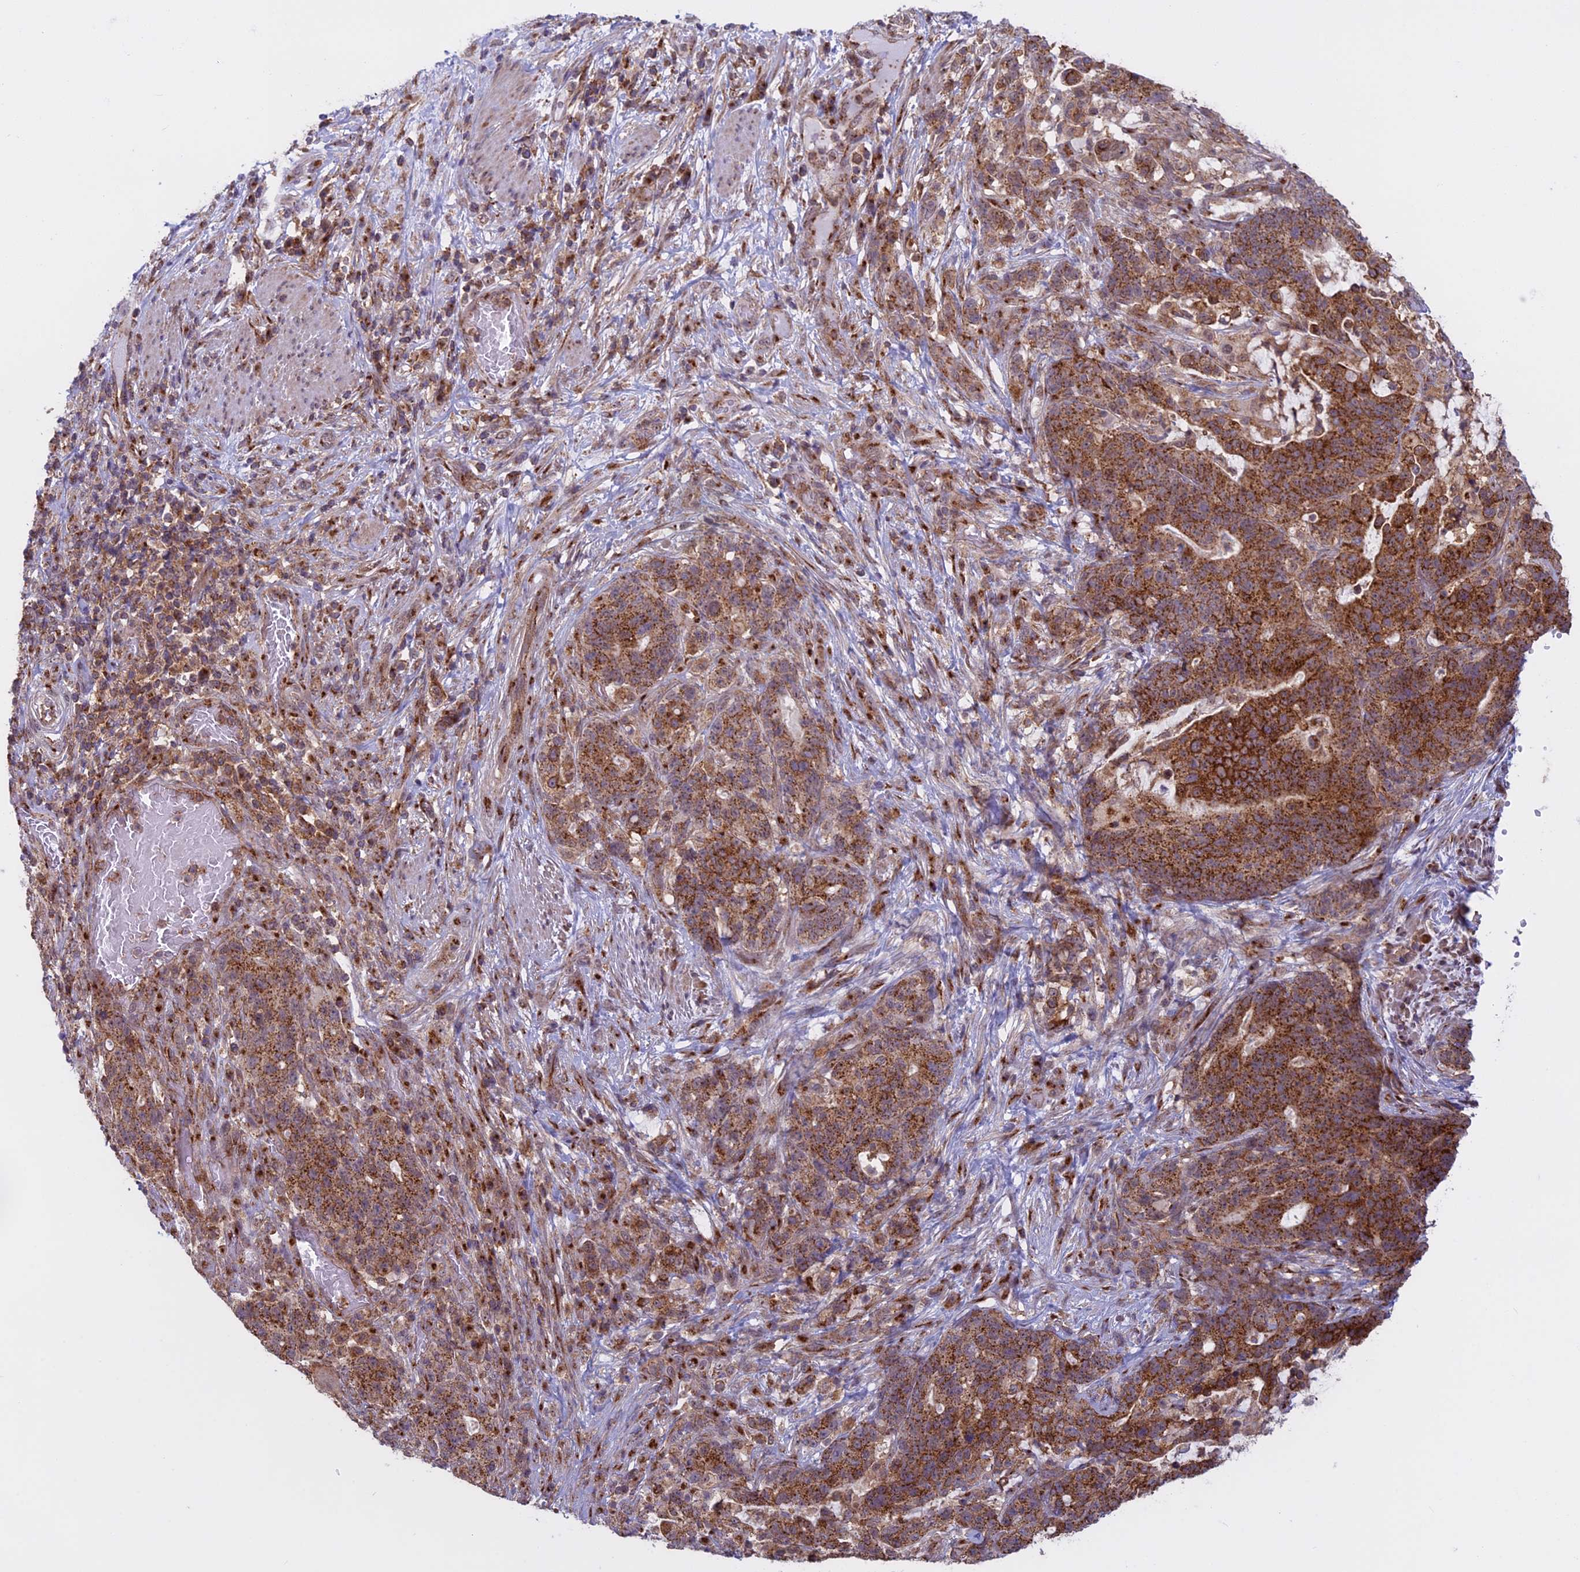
{"staining": {"intensity": "strong", "quantity": ">75%", "location": "cytoplasmic/membranous"}, "tissue": "stomach cancer", "cell_type": "Tumor cells", "image_type": "cancer", "snomed": [{"axis": "morphology", "description": "Normal tissue, NOS"}, {"axis": "morphology", "description": "Adenocarcinoma, NOS"}, {"axis": "topography", "description": "Stomach"}], "caption": "Tumor cells demonstrate high levels of strong cytoplasmic/membranous positivity in about >75% of cells in stomach adenocarcinoma.", "gene": "CLINT1", "patient": {"sex": "female", "age": 64}}